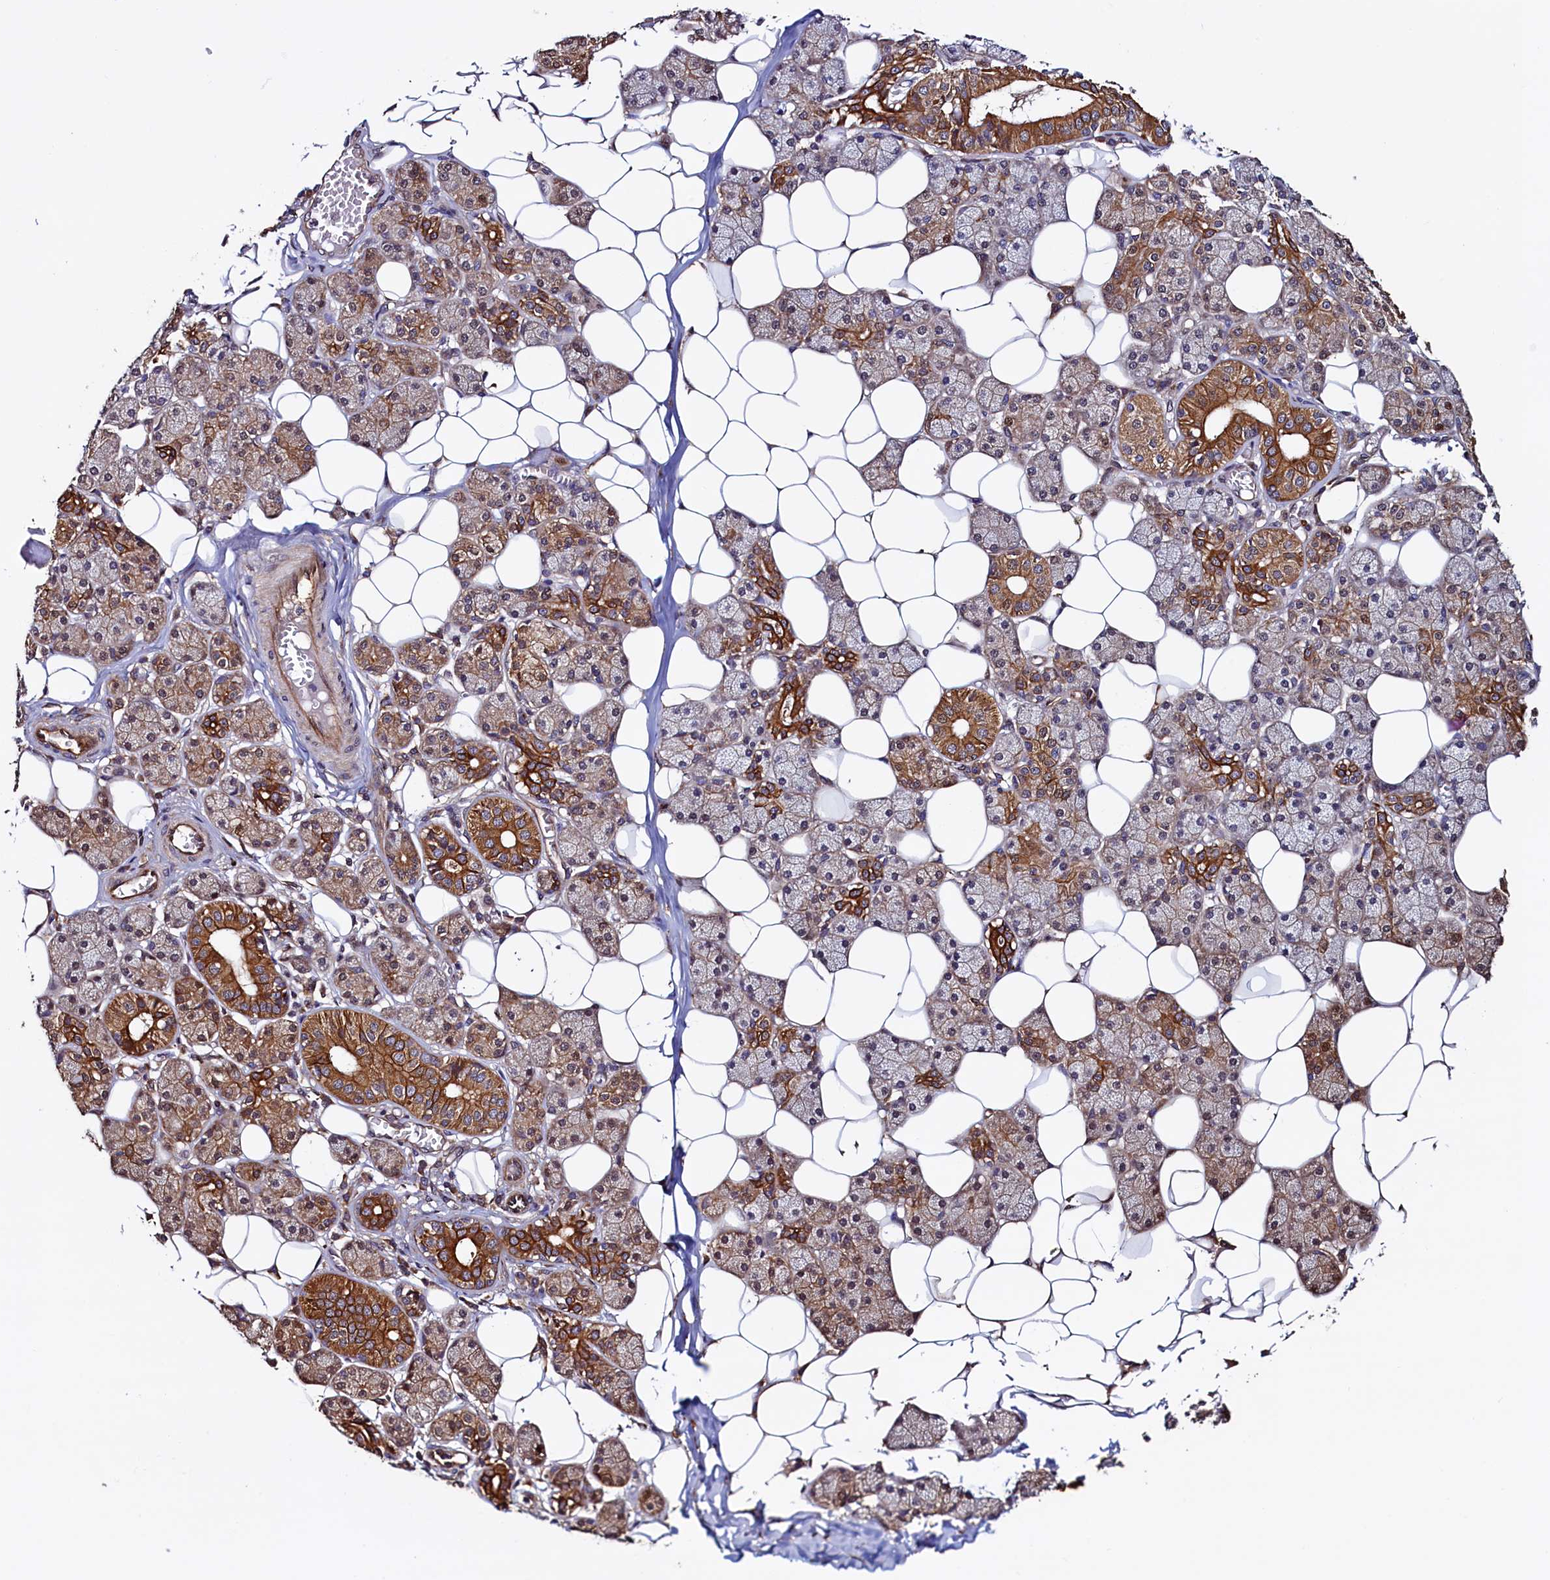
{"staining": {"intensity": "strong", "quantity": "25%-75%", "location": "cytoplasmic/membranous"}, "tissue": "salivary gland", "cell_type": "Glandular cells", "image_type": "normal", "snomed": [{"axis": "morphology", "description": "Normal tissue, NOS"}, {"axis": "topography", "description": "Salivary gland"}], "caption": "IHC histopathology image of unremarkable human salivary gland stained for a protein (brown), which shows high levels of strong cytoplasmic/membranous positivity in approximately 25%-75% of glandular cells.", "gene": "ATXN2L", "patient": {"sex": "female", "age": 33}}